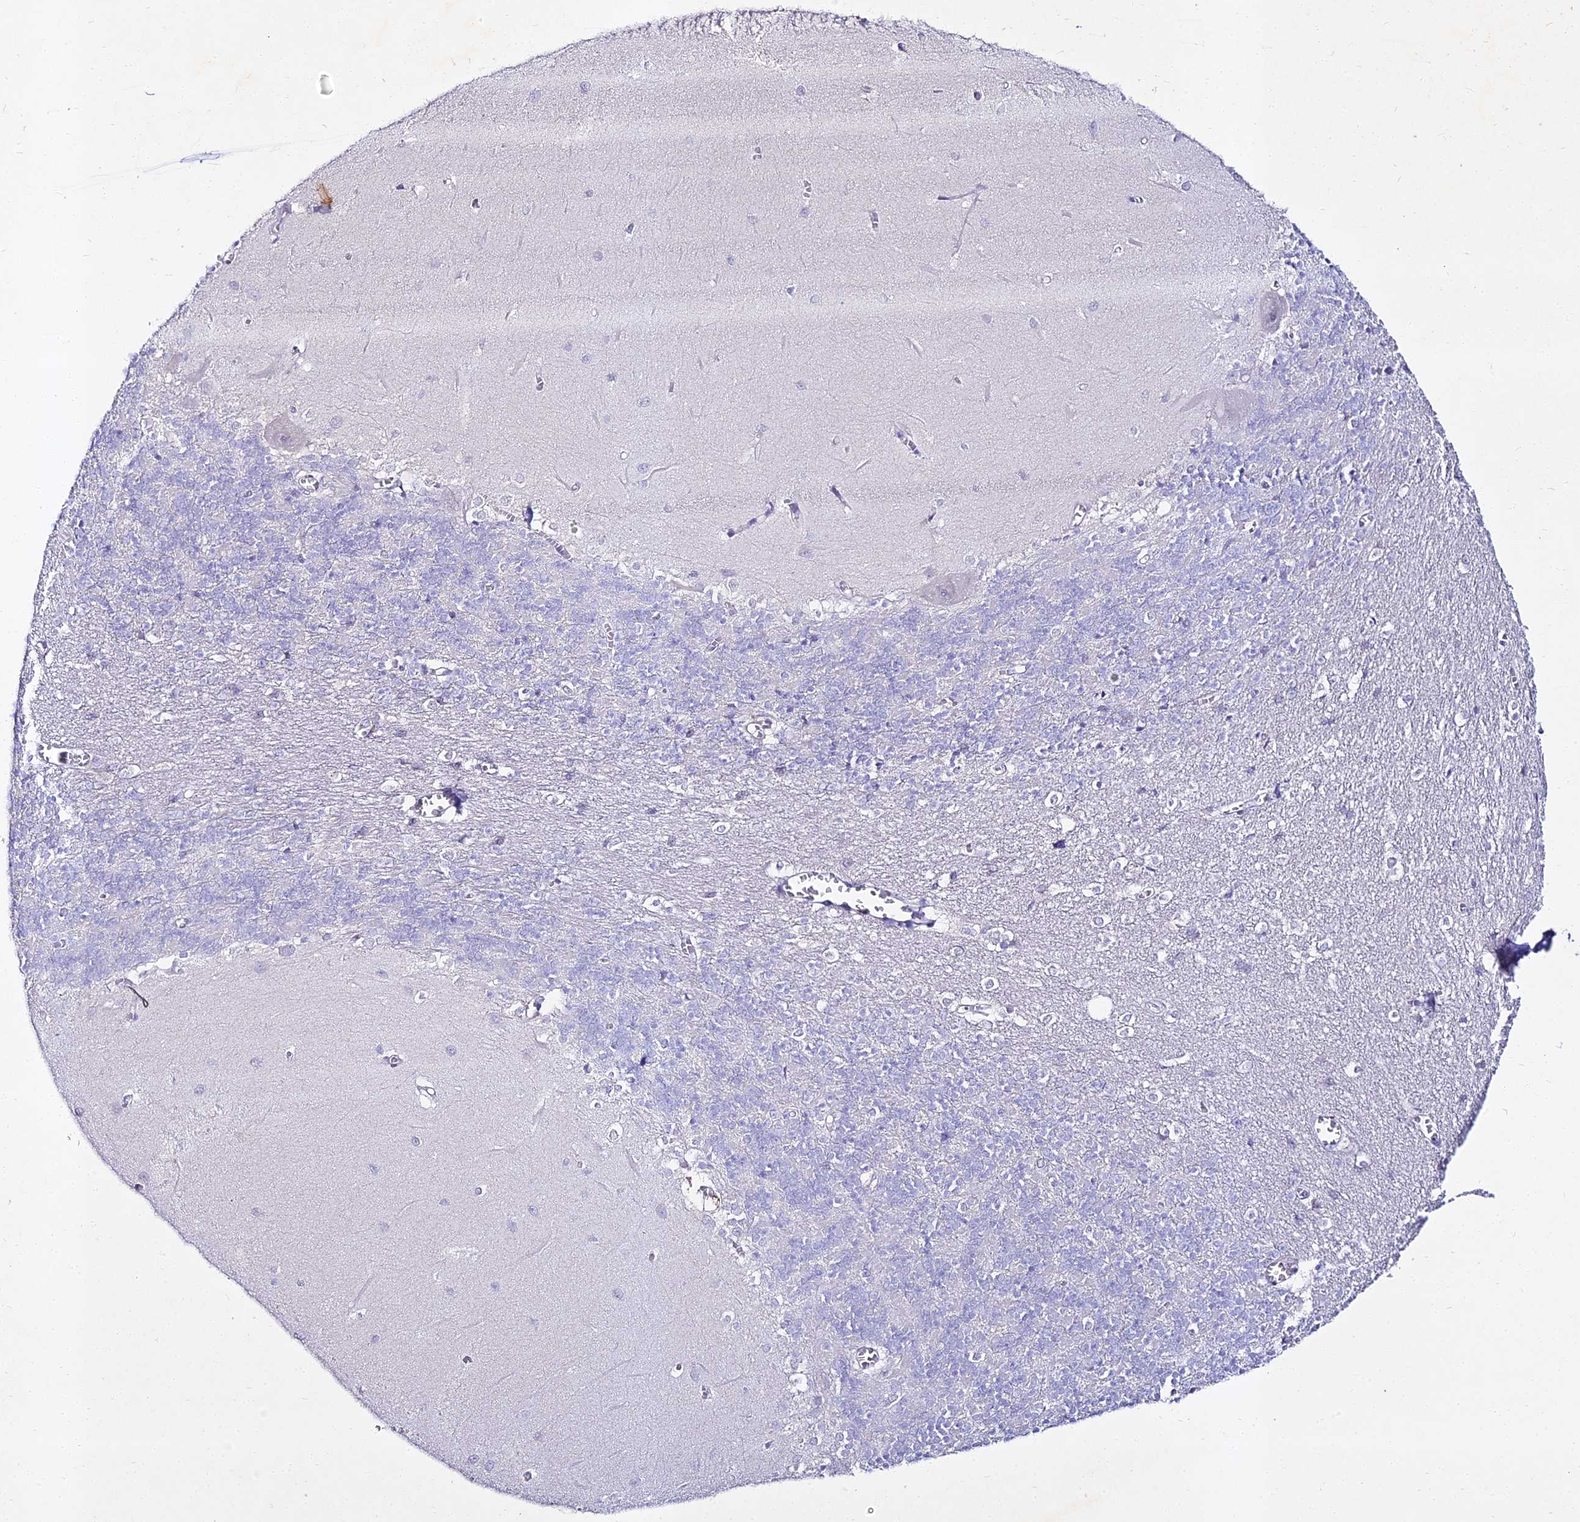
{"staining": {"intensity": "negative", "quantity": "none", "location": "none"}, "tissue": "cerebellum", "cell_type": "Cells in granular layer", "image_type": "normal", "snomed": [{"axis": "morphology", "description": "Normal tissue, NOS"}, {"axis": "topography", "description": "Cerebellum"}], "caption": "A high-resolution image shows IHC staining of normal cerebellum, which shows no significant expression in cells in granular layer. (Stains: DAB (3,3'-diaminobenzidine) immunohistochemistry (IHC) with hematoxylin counter stain, Microscopy: brightfield microscopy at high magnification).", "gene": "ALPG", "patient": {"sex": "male", "age": 37}}